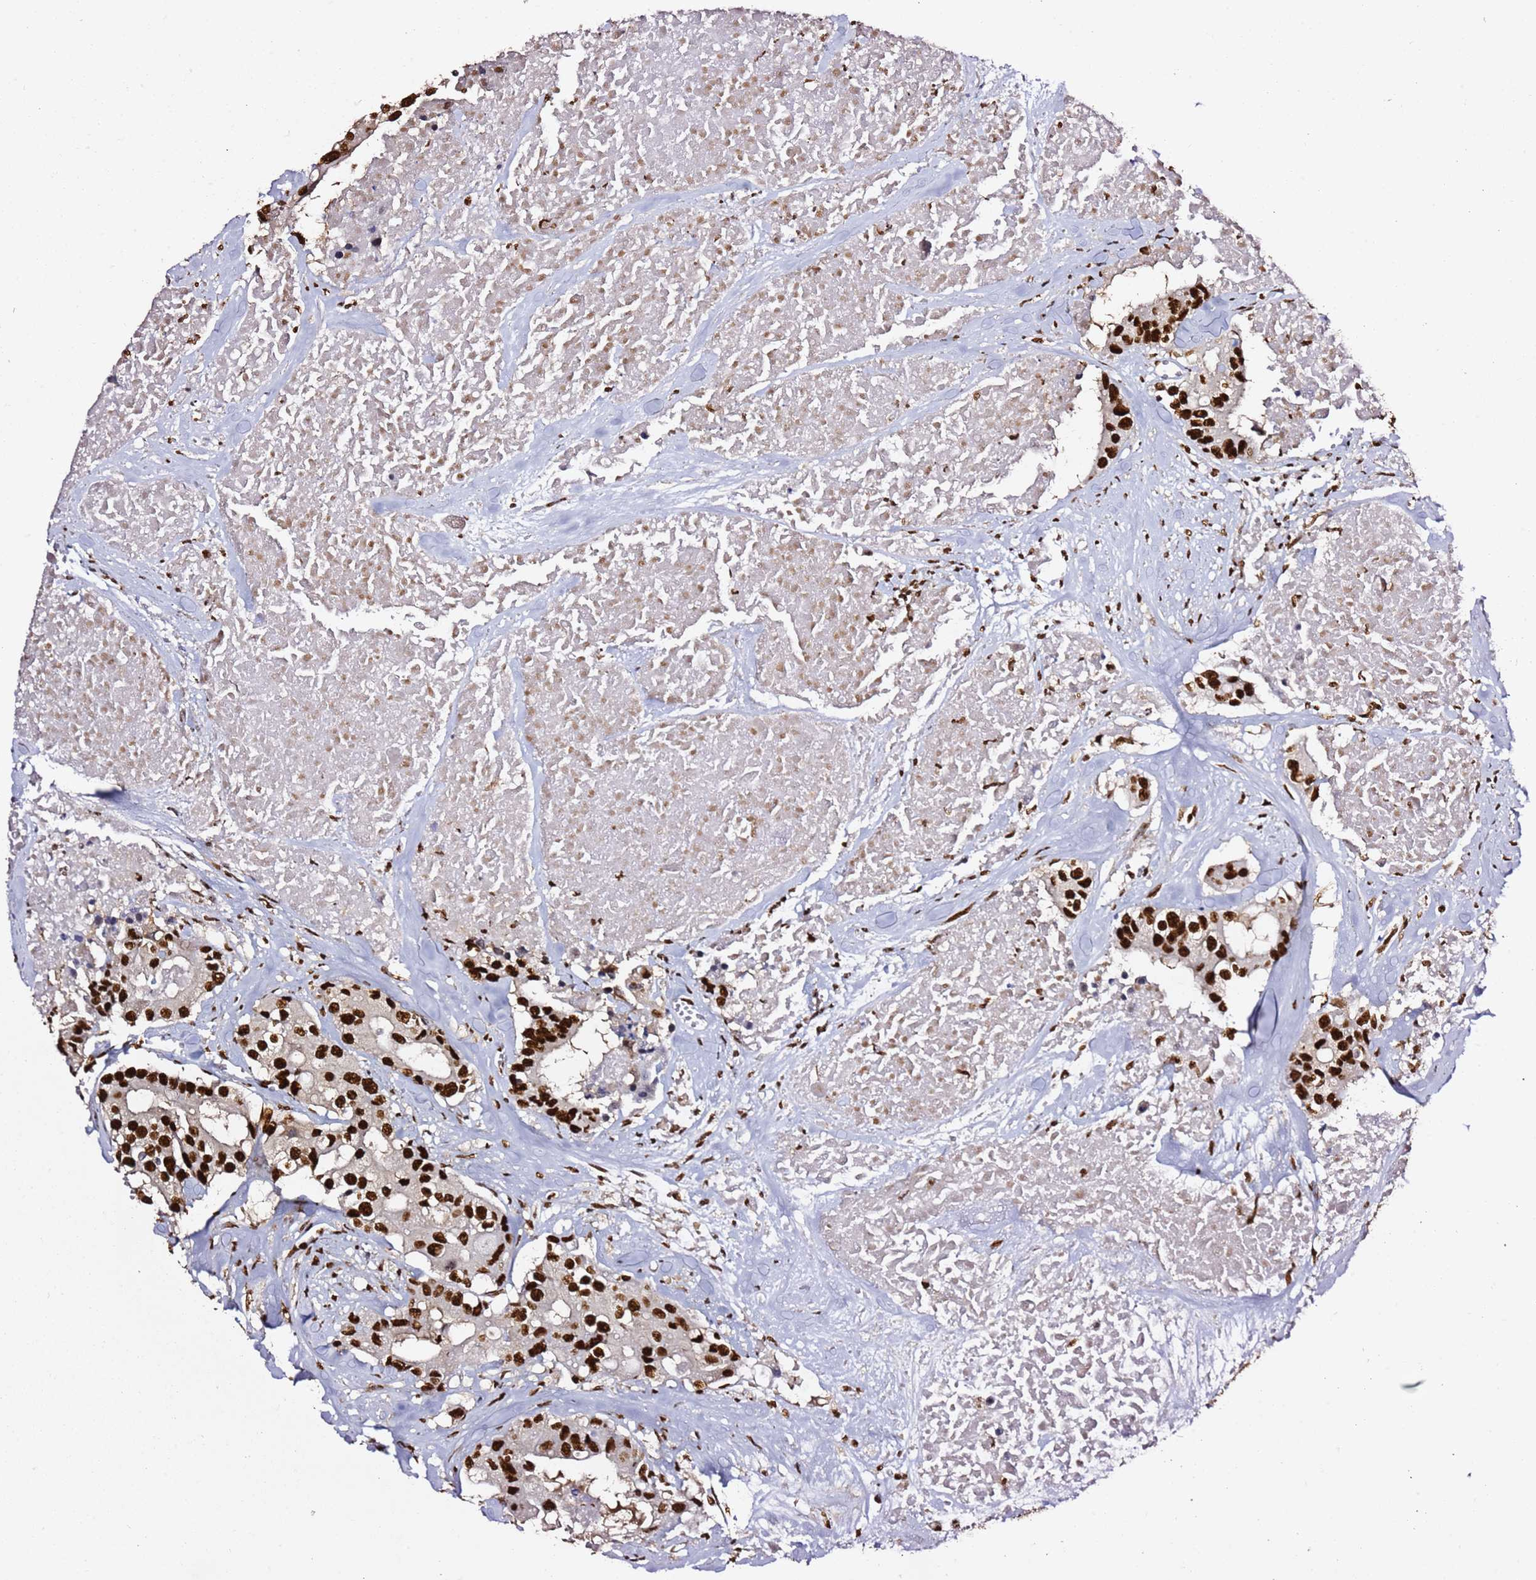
{"staining": {"intensity": "strong", "quantity": ">75%", "location": "nuclear"}, "tissue": "colorectal cancer", "cell_type": "Tumor cells", "image_type": "cancer", "snomed": [{"axis": "morphology", "description": "Adenocarcinoma, NOS"}, {"axis": "topography", "description": "Colon"}], "caption": "Protein expression analysis of human adenocarcinoma (colorectal) reveals strong nuclear expression in approximately >75% of tumor cells.", "gene": "C6orf226", "patient": {"sex": "male", "age": 77}}